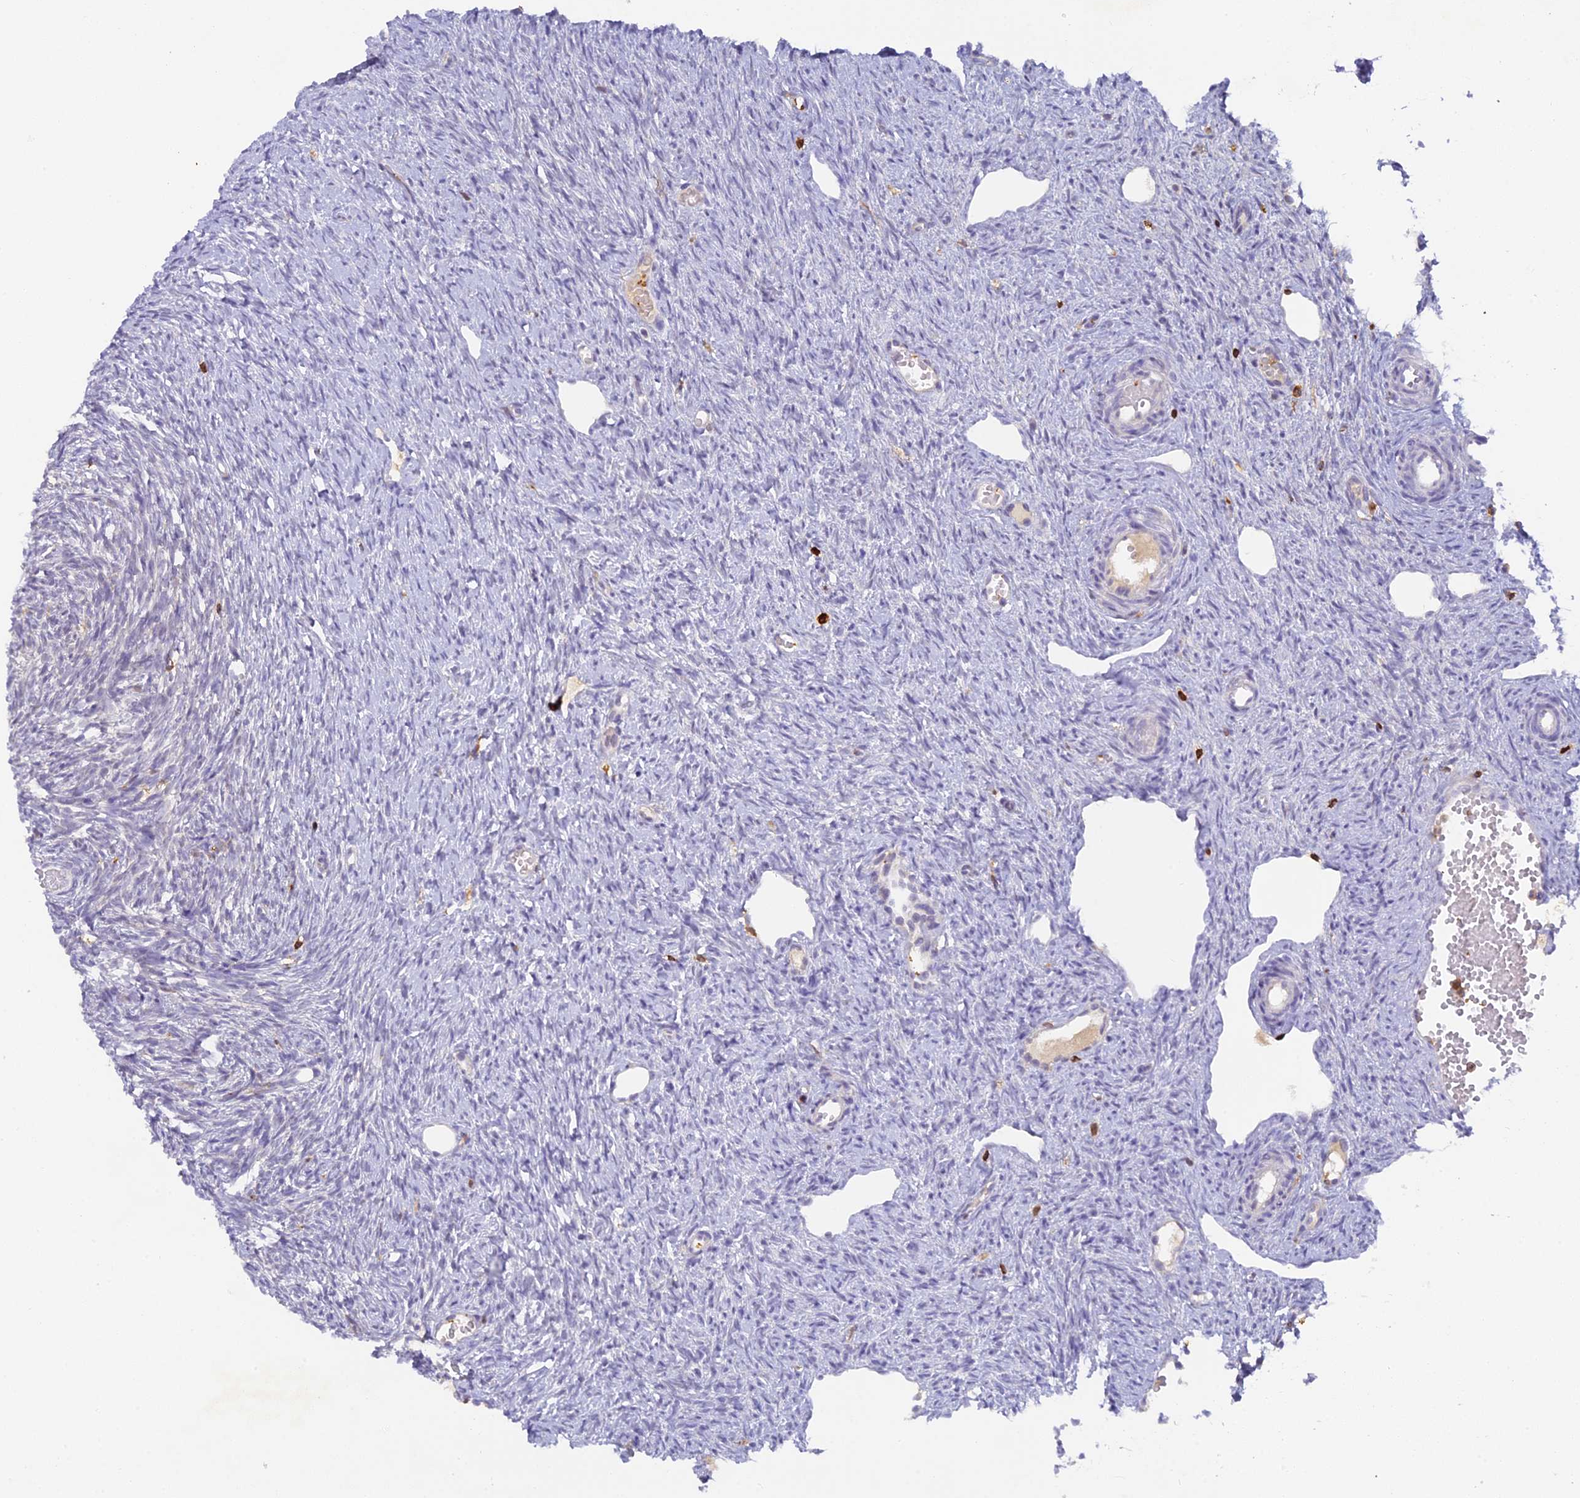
{"staining": {"intensity": "strong", "quantity": ">75%", "location": "cytoplasmic/membranous"}, "tissue": "ovary", "cell_type": "Follicle cells", "image_type": "normal", "snomed": [{"axis": "morphology", "description": "Normal tissue, NOS"}, {"axis": "topography", "description": "Ovary"}], "caption": "Follicle cells show strong cytoplasmic/membranous positivity in about >75% of cells in unremarkable ovary. The staining is performed using DAB brown chromogen to label protein expression. The nuclei are counter-stained blue using hematoxylin.", "gene": "FYB1", "patient": {"sex": "female", "age": 51}}